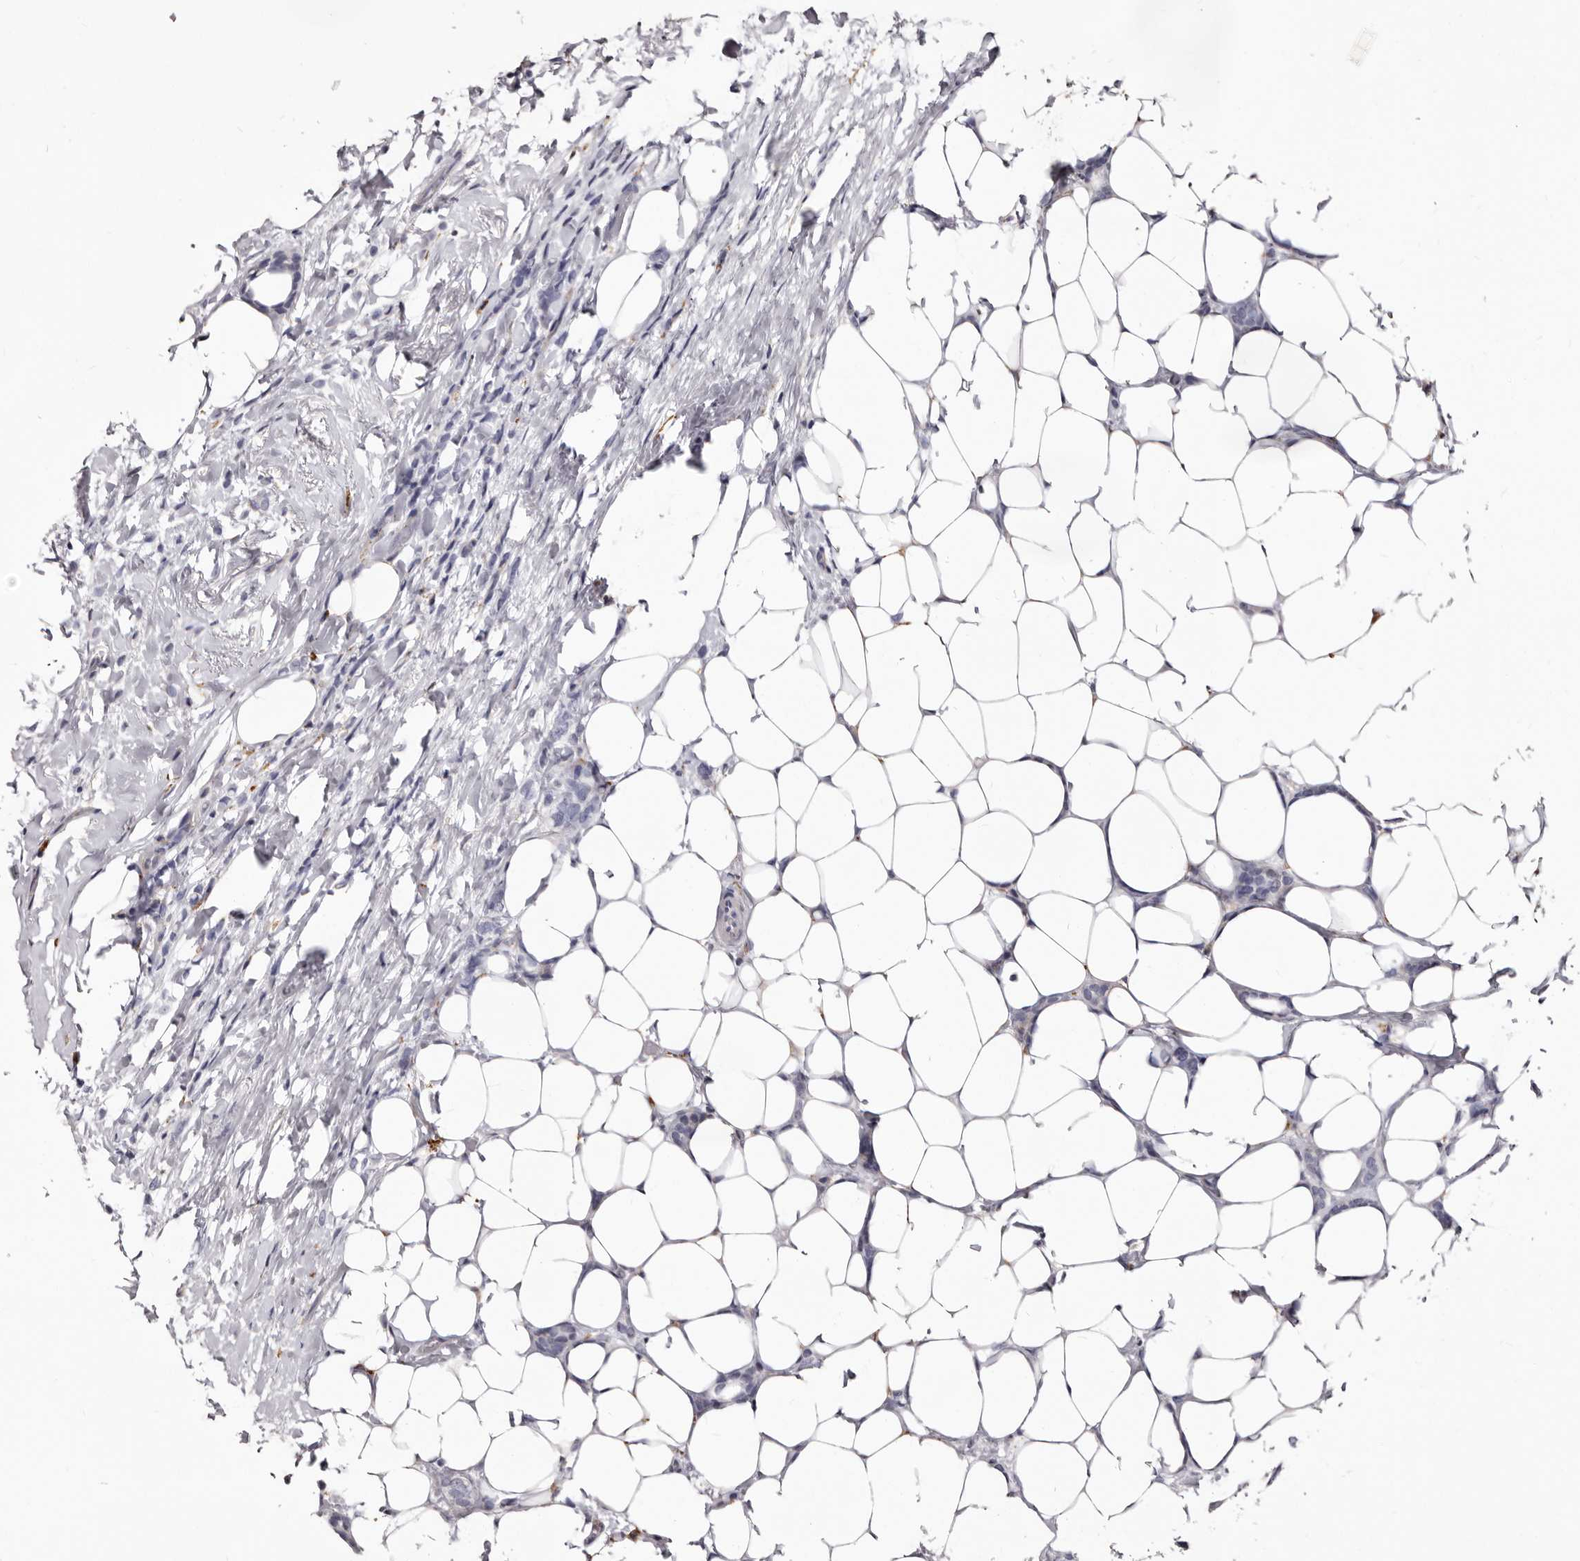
{"staining": {"intensity": "negative", "quantity": "none", "location": "none"}, "tissue": "breast cancer", "cell_type": "Tumor cells", "image_type": "cancer", "snomed": [{"axis": "morphology", "description": "Lobular carcinoma"}, {"axis": "topography", "description": "Breast"}], "caption": "The micrograph reveals no significant expression in tumor cells of breast cancer (lobular carcinoma).", "gene": "AUNIP", "patient": {"sex": "female", "age": 50}}